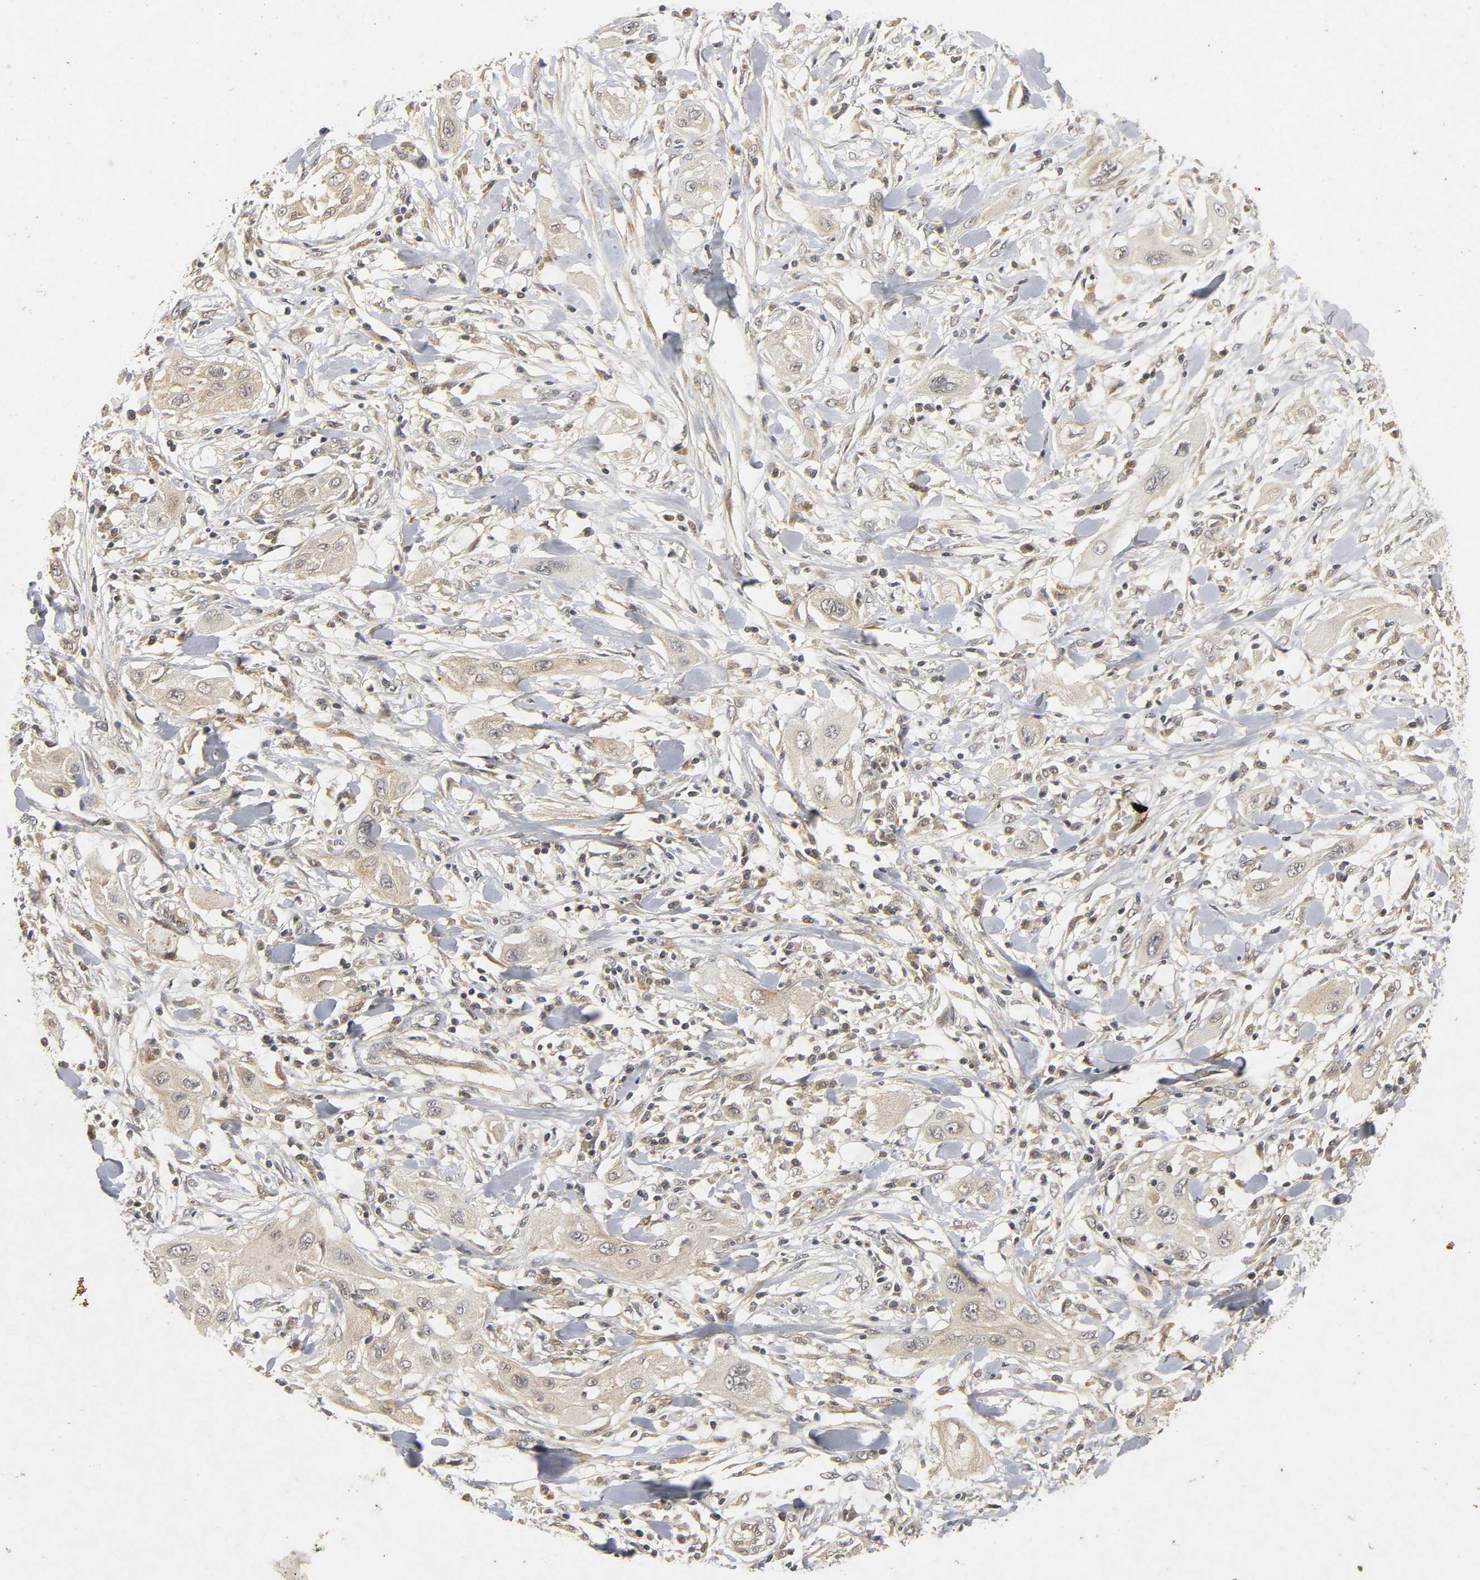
{"staining": {"intensity": "weak", "quantity": "25%-75%", "location": "cytoplasmic/membranous"}, "tissue": "lung cancer", "cell_type": "Tumor cells", "image_type": "cancer", "snomed": [{"axis": "morphology", "description": "Squamous cell carcinoma, NOS"}, {"axis": "topography", "description": "Lung"}], "caption": "A micrograph of lung cancer (squamous cell carcinoma) stained for a protein exhibits weak cytoplasmic/membranous brown staining in tumor cells.", "gene": "TRAF6", "patient": {"sex": "female", "age": 47}}